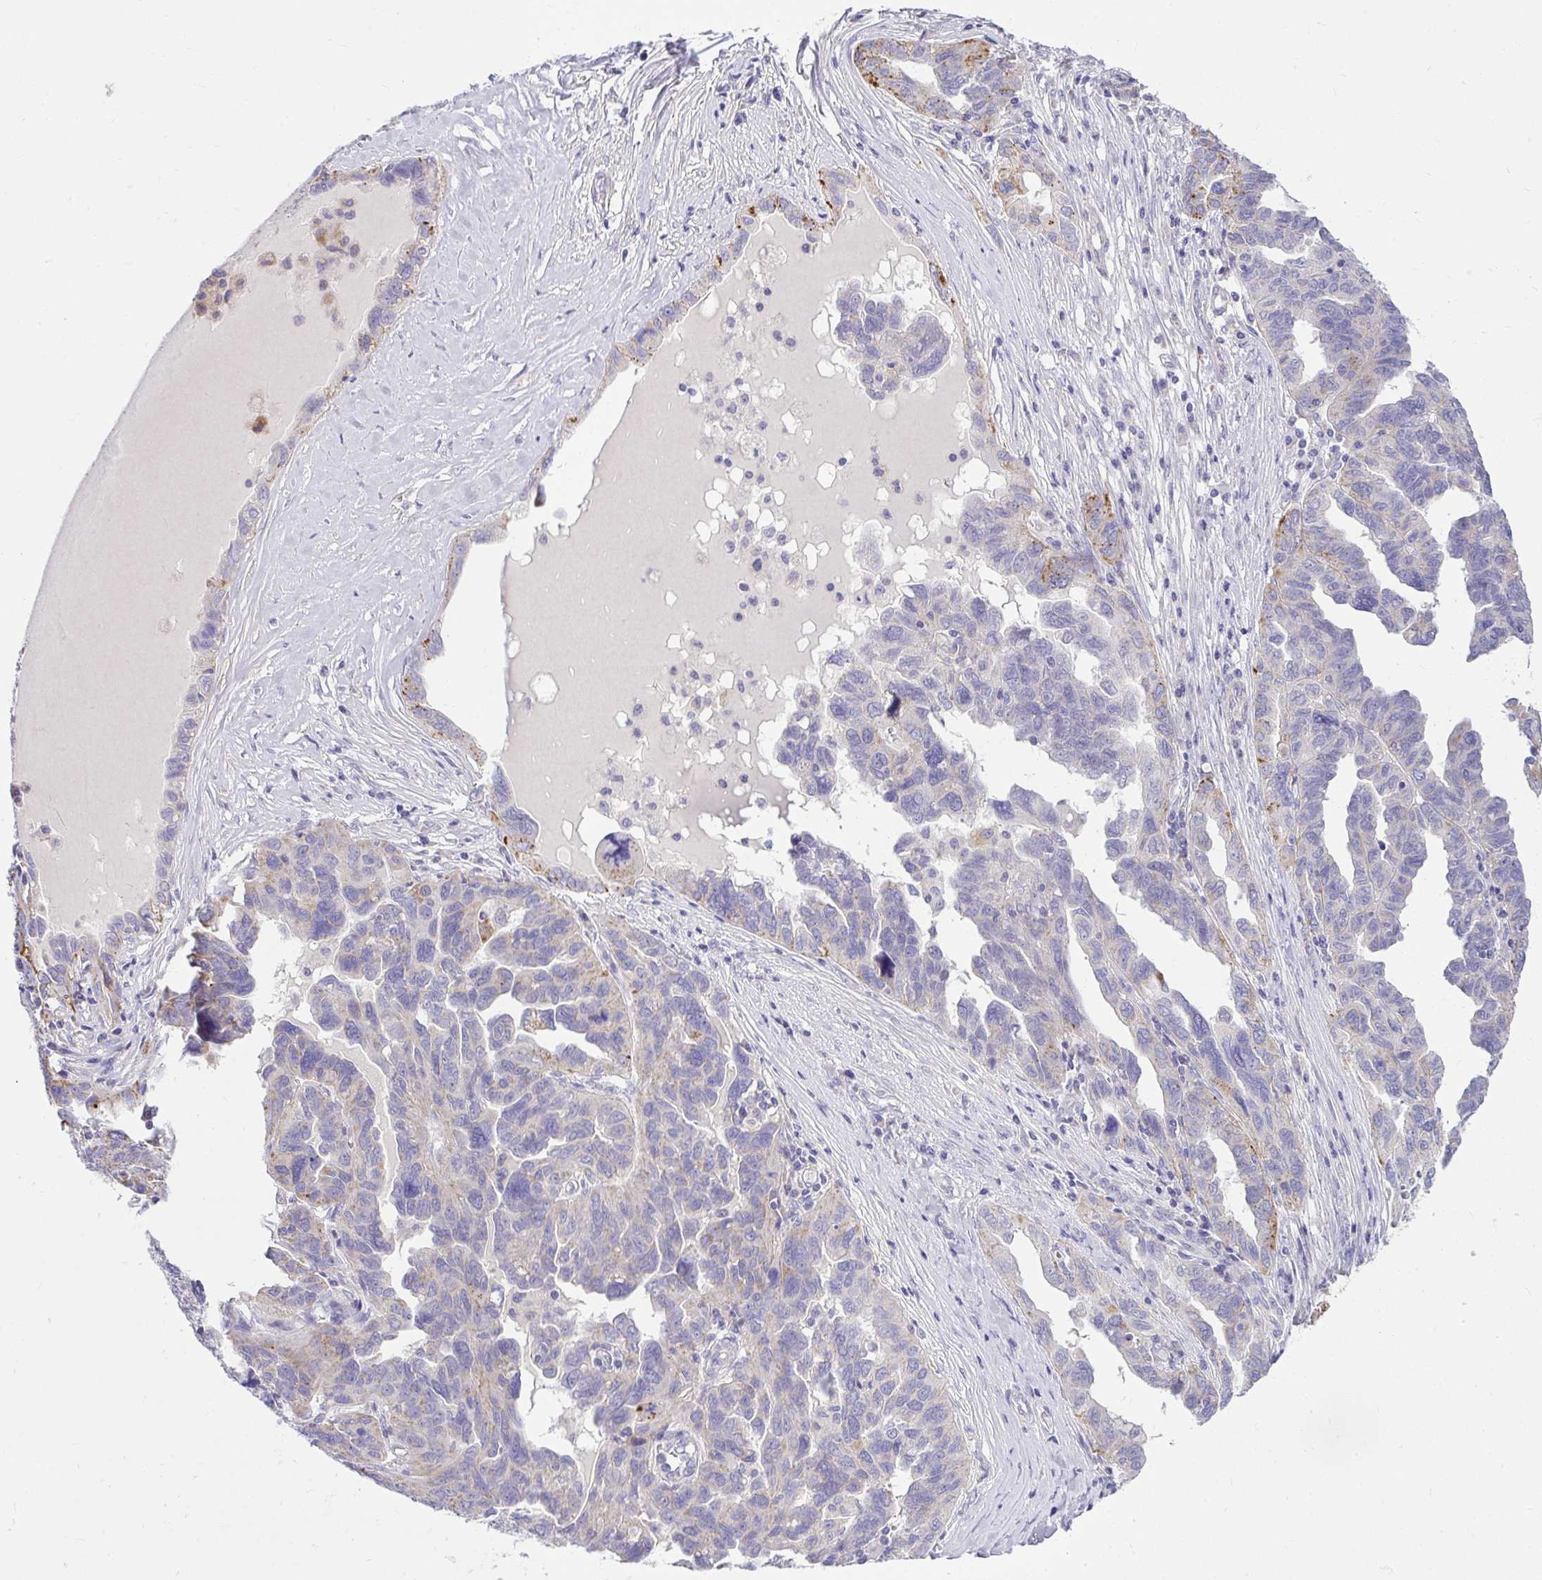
{"staining": {"intensity": "moderate", "quantity": "<25%", "location": "cytoplasmic/membranous"}, "tissue": "ovarian cancer", "cell_type": "Tumor cells", "image_type": "cancer", "snomed": [{"axis": "morphology", "description": "Cystadenocarcinoma, serous, NOS"}, {"axis": "topography", "description": "Ovary"}], "caption": "Approximately <25% of tumor cells in human serous cystadenocarcinoma (ovarian) reveal moderate cytoplasmic/membranous protein positivity as visualized by brown immunohistochemical staining.", "gene": "PKN3", "patient": {"sex": "female", "age": 64}}